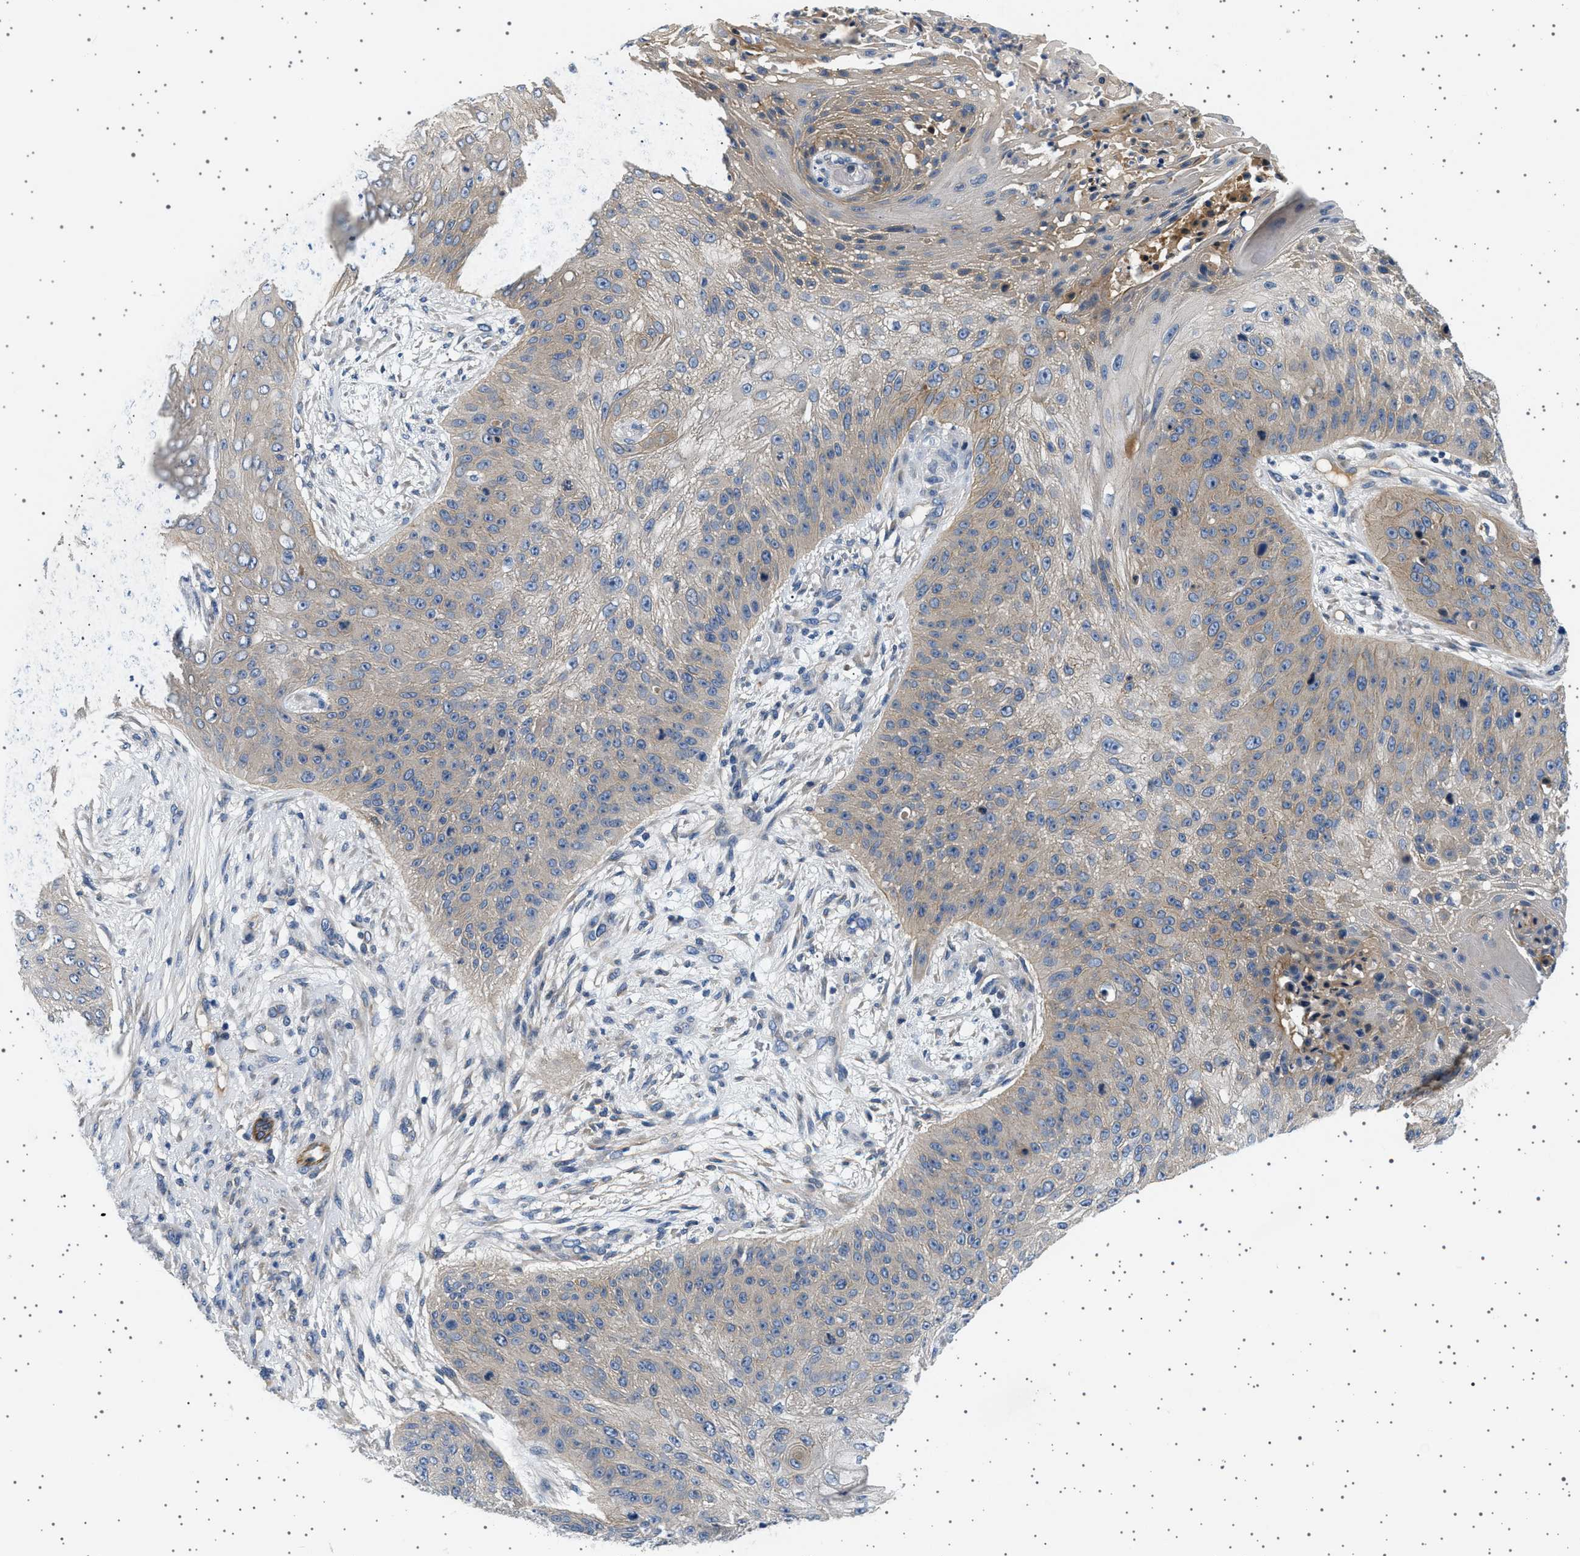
{"staining": {"intensity": "weak", "quantity": "25%-75%", "location": "cytoplasmic/membranous"}, "tissue": "skin cancer", "cell_type": "Tumor cells", "image_type": "cancer", "snomed": [{"axis": "morphology", "description": "Squamous cell carcinoma, NOS"}, {"axis": "topography", "description": "Skin"}], "caption": "Skin cancer (squamous cell carcinoma) tissue reveals weak cytoplasmic/membranous expression in about 25%-75% of tumor cells, visualized by immunohistochemistry.", "gene": "PLPP6", "patient": {"sex": "female", "age": 80}}